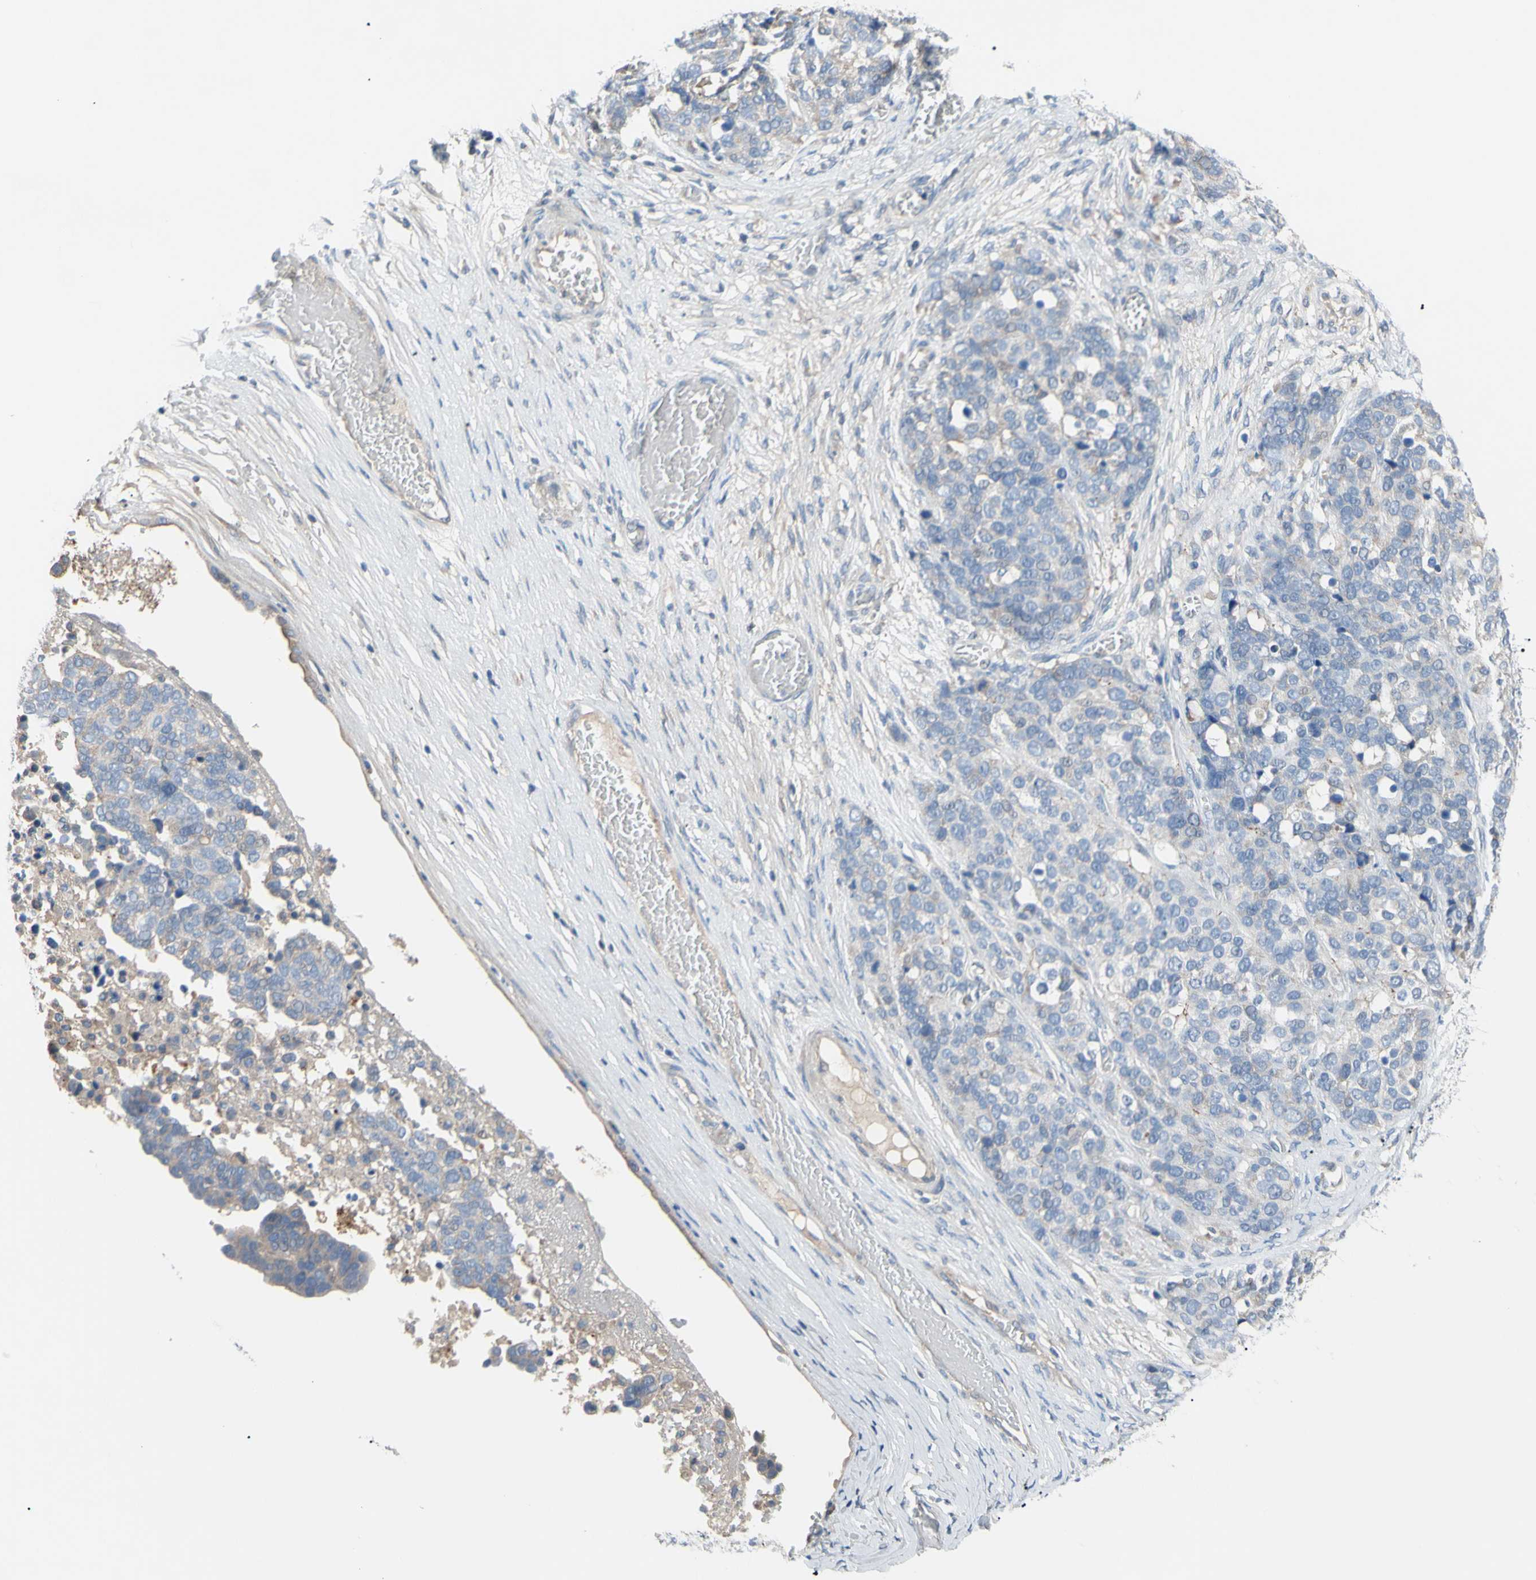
{"staining": {"intensity": "weak", "quantity": "<25%", "location": "cytoplasmic/membranous"}, "tissue": "ovarian cancer", "cell_type": "Tumor cells", "image_type": "cancer", "snomed": [{"axis": "morphology", "description": "Cystadenocarcinoma, serous, NOS"}, {"axis": "topography", "description": "Ovary"}], "caption": "Tumor cells show no significant protein positivity in serous cystadenocarcinoma (ovarian).", "gene": "TMEM59L", "patient": {"sex": "female", "age": 44}}